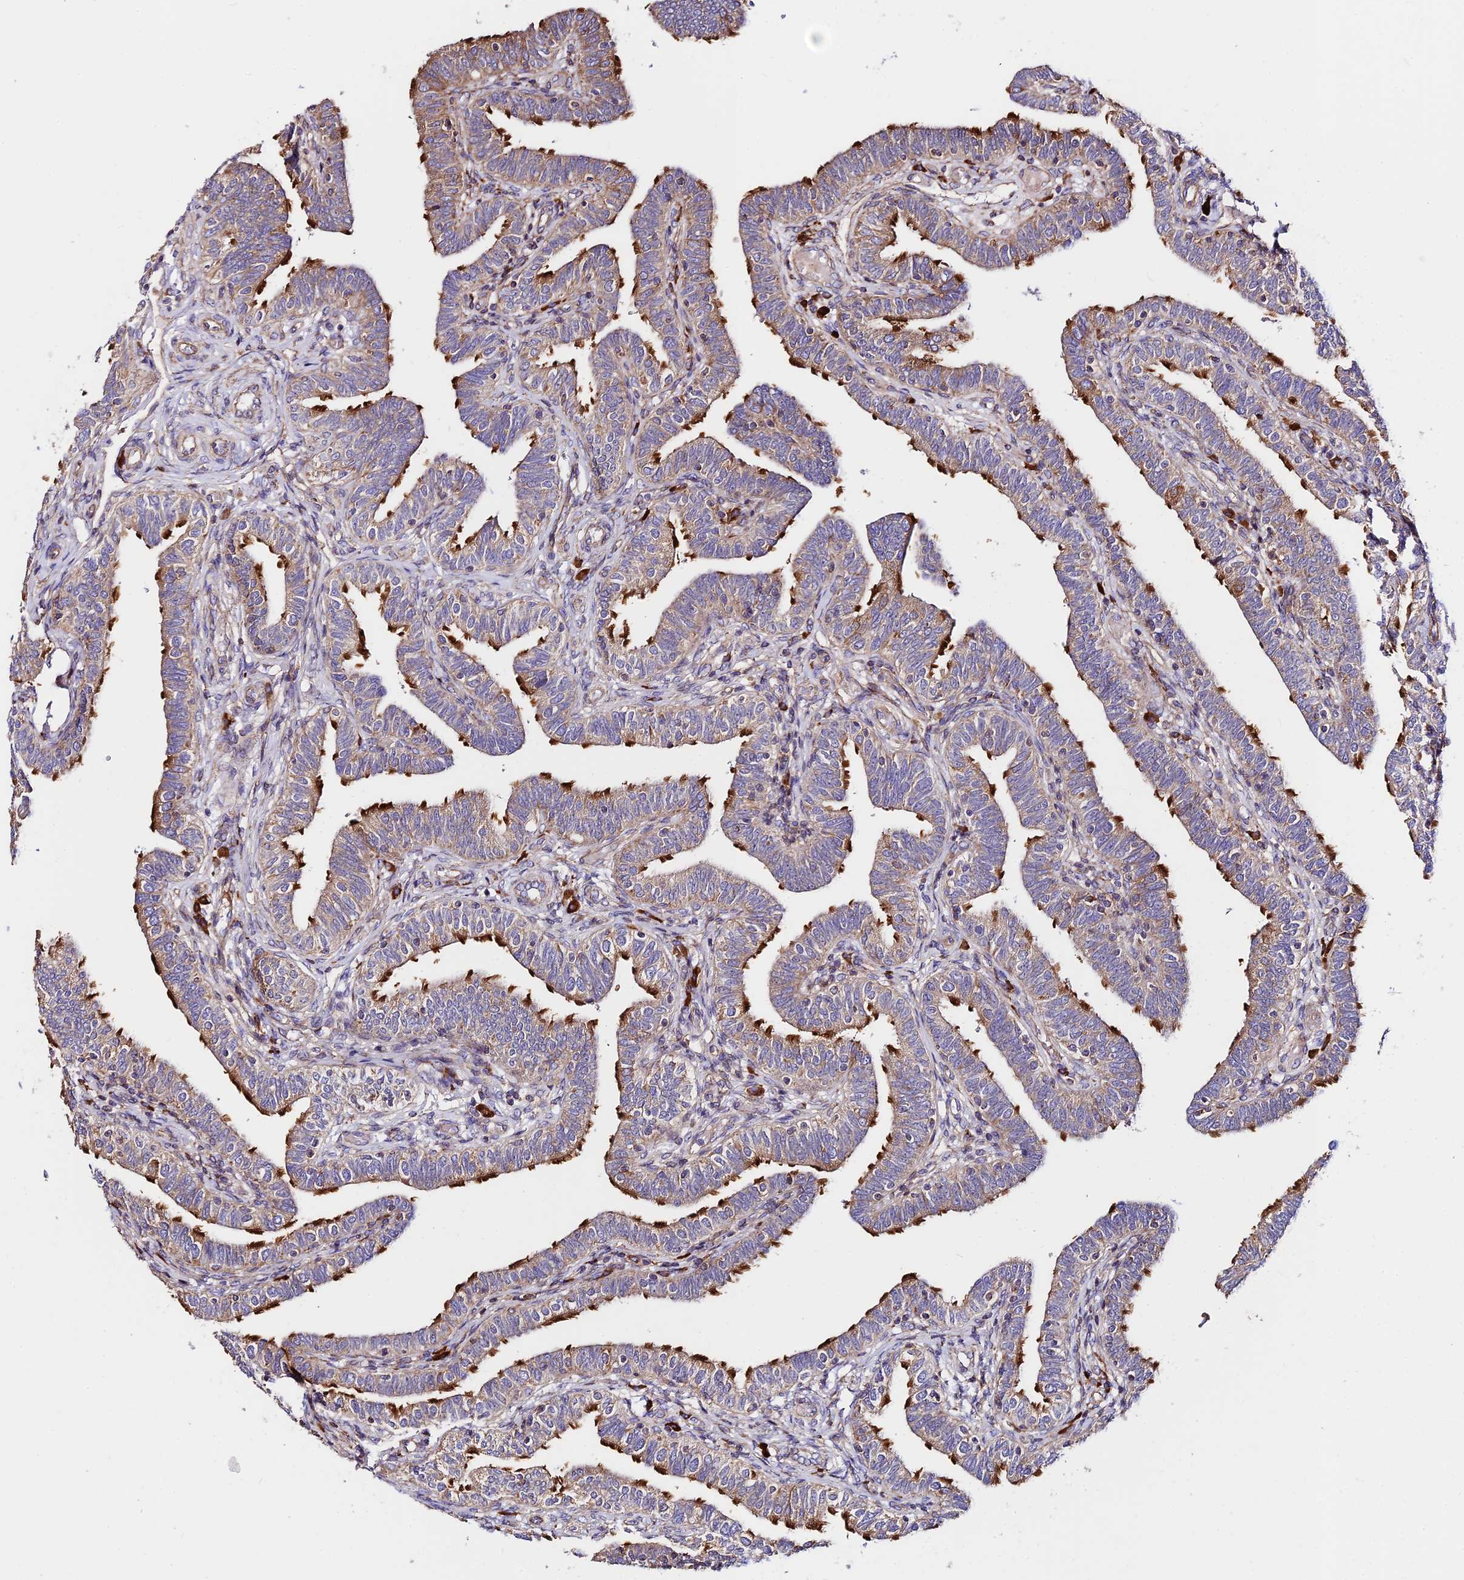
{"staining": {"intensity": "strong", "quantity": "25%-75%", "location": "cytoplasmic/membranous"}, "tissue": "fallopian tube", "cell_type": "Glandular cells", "image_type": "normal", "snomed": [{"axis": "morphology", "description": "Normal tissue, NOS"}, {"axis": "topography", "description": "Fallopian tube"}], "caption": "Protein positivity by immunohistochemistry exhibits strong cytoplasmic/membranous positivity in about 25%-75% of glandular cells in unremarkable fallopian tube. The protein of interest is stained brown, and the nuclei are stained in blue (DAB IHC with brightfield microscopy, high magnification).", "gene": "VPS13C", "patient": {"sex": "female", "age": 39}}